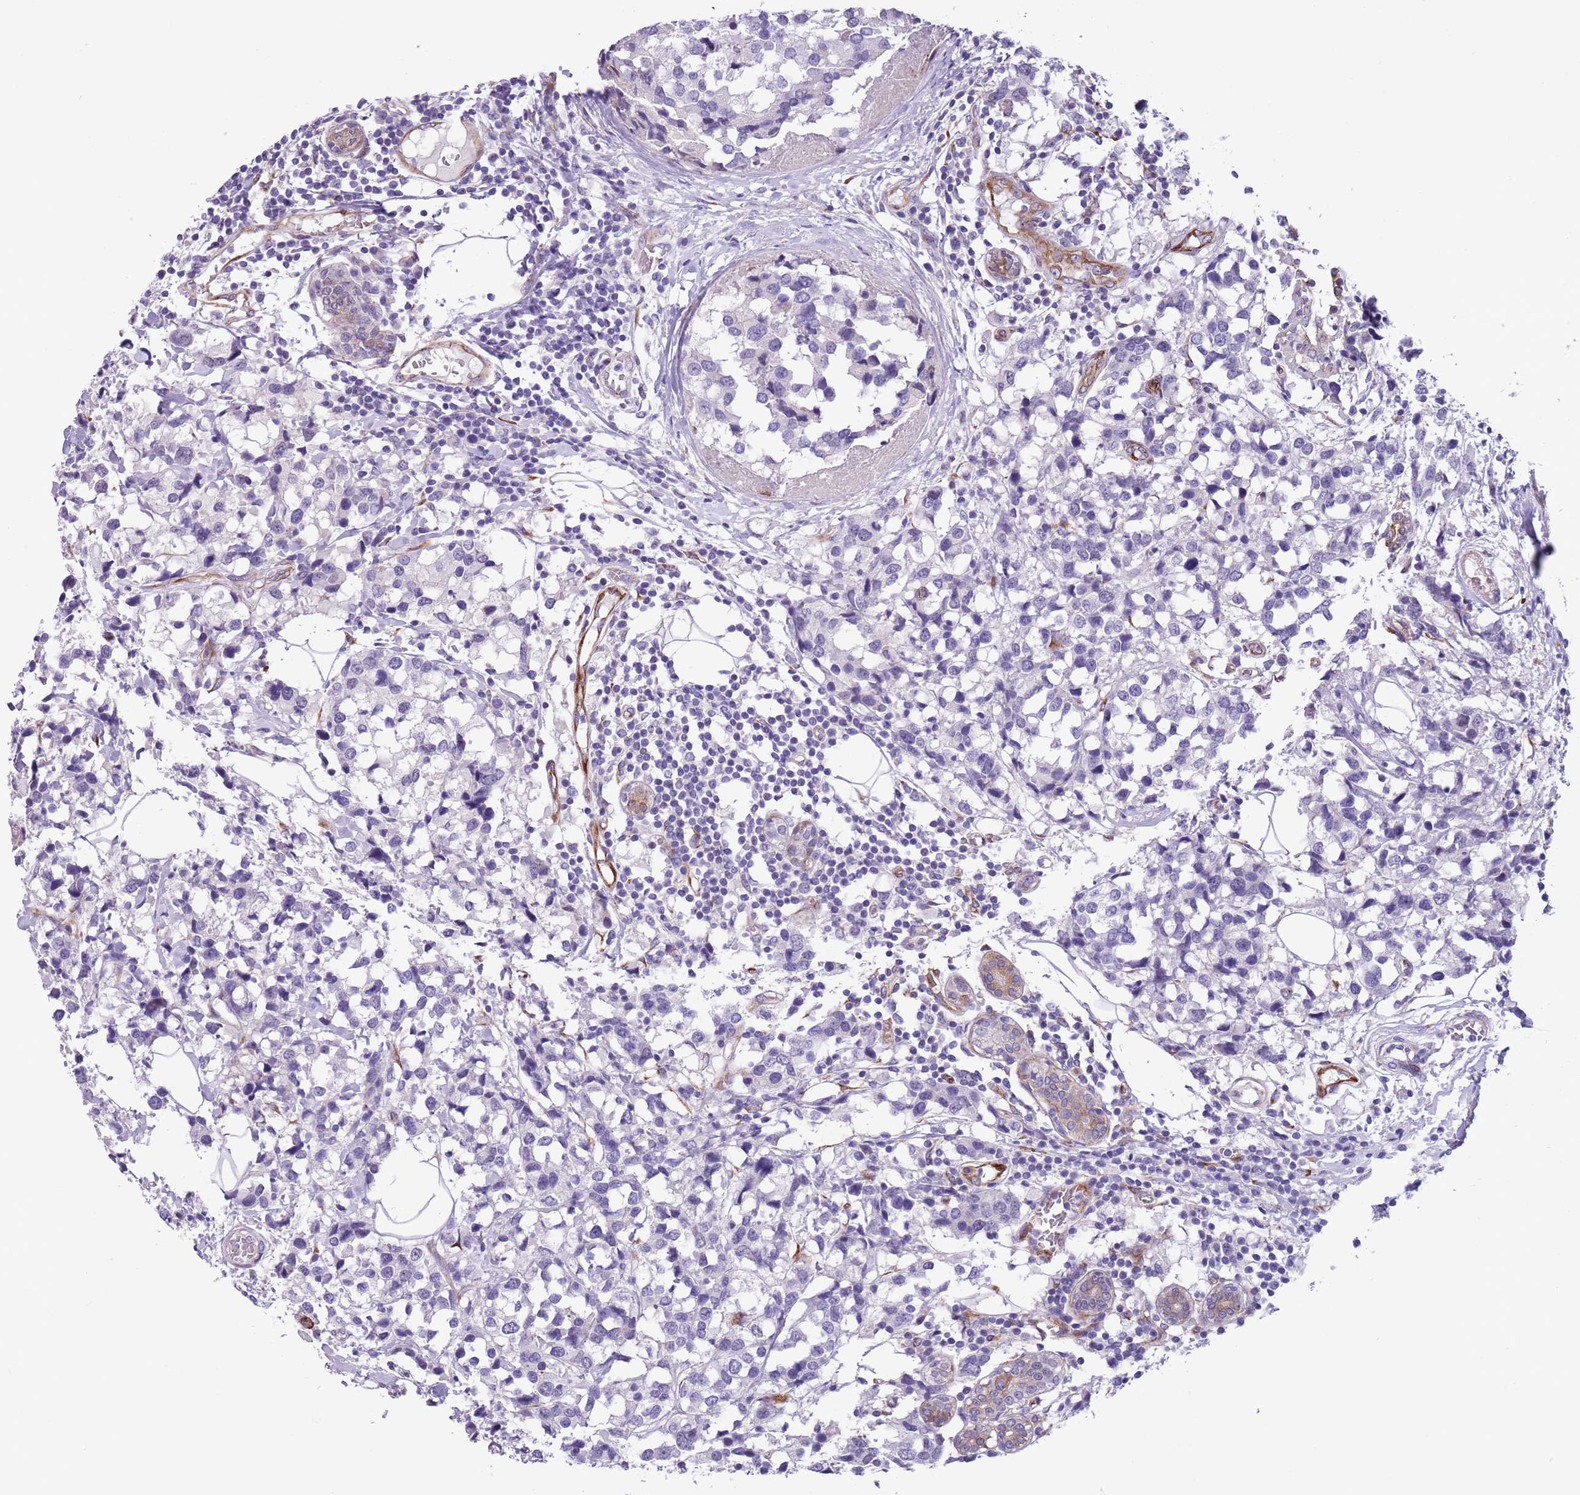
{"staining": {"intensity": "negative", "quantity": "none", "location": "none"}, "tissue": "breast cancer", "cell_type": "Tumor cells", "image_type": "cancer", "snomed": [{"axis": "morphology", "description": "Lobular carcinoma"}, {"axis": "topography", "description": "Breast"}], "caption": "Tumor cells show no significant positivity in lobular carcinoma (breast). (DAB (3,3'-diaminobenzidine) immunohistochemistry (IHC) with hematoxylin counter stain).", "gene": "MRPL32", "patient": {"sex": "female", "age": 59}}